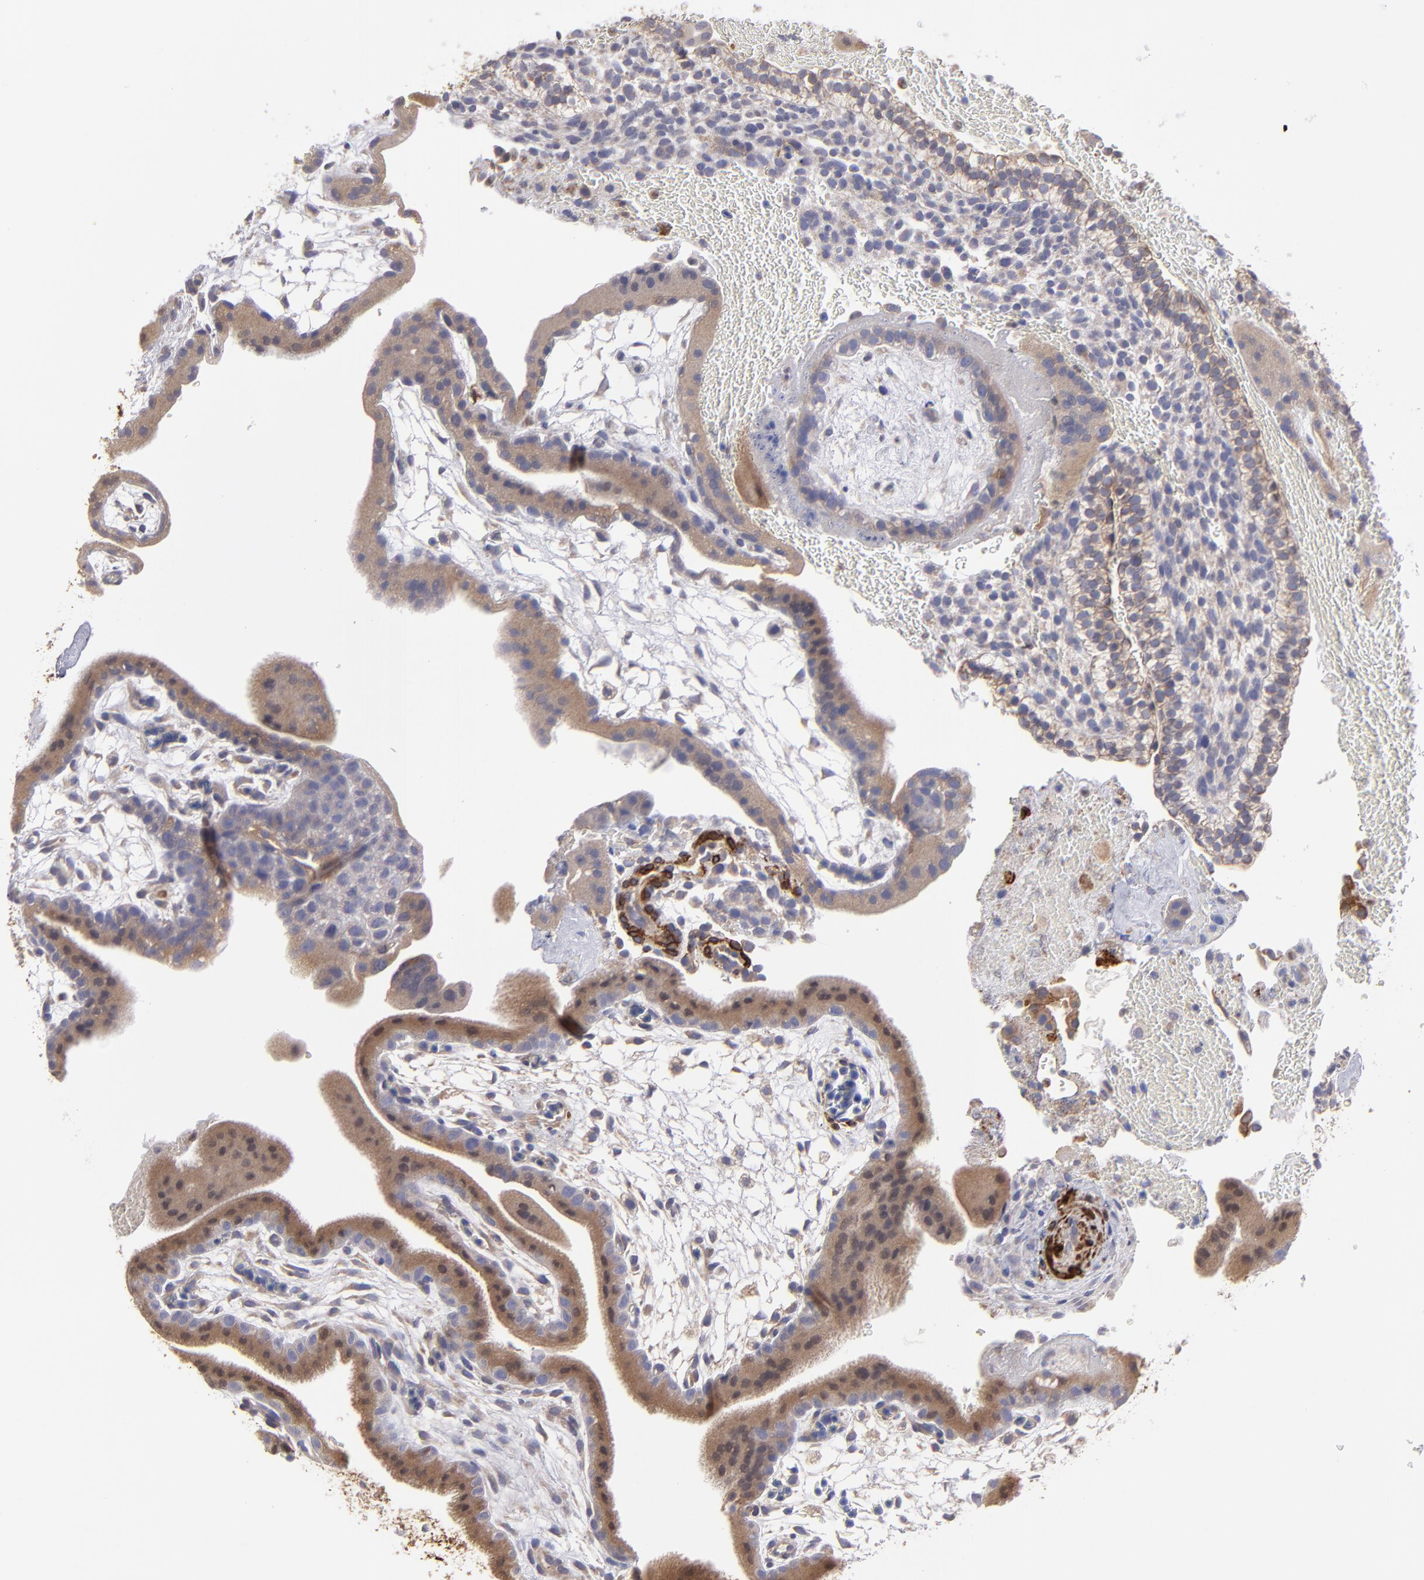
{"staining": {"intensity": "moderate", "quantity": ">75%", "location": "cytoplasmic/membranous"}, "tissue": "placenta", "cell_type": "Trophoblastic cells", "image_type": "normal", "snomed": [{"axis": "morphology", "description": "Normal tissue, NOS"}, {"axis": "topography", "description": "Placenta"}], "caption": "Benign placenta demonstrates moderate cytoplasmic/membranous staining in about >75% of trophoblastic cells.", "gene": "SLMAP", "patient": {"sex": "female", "age": 19}}